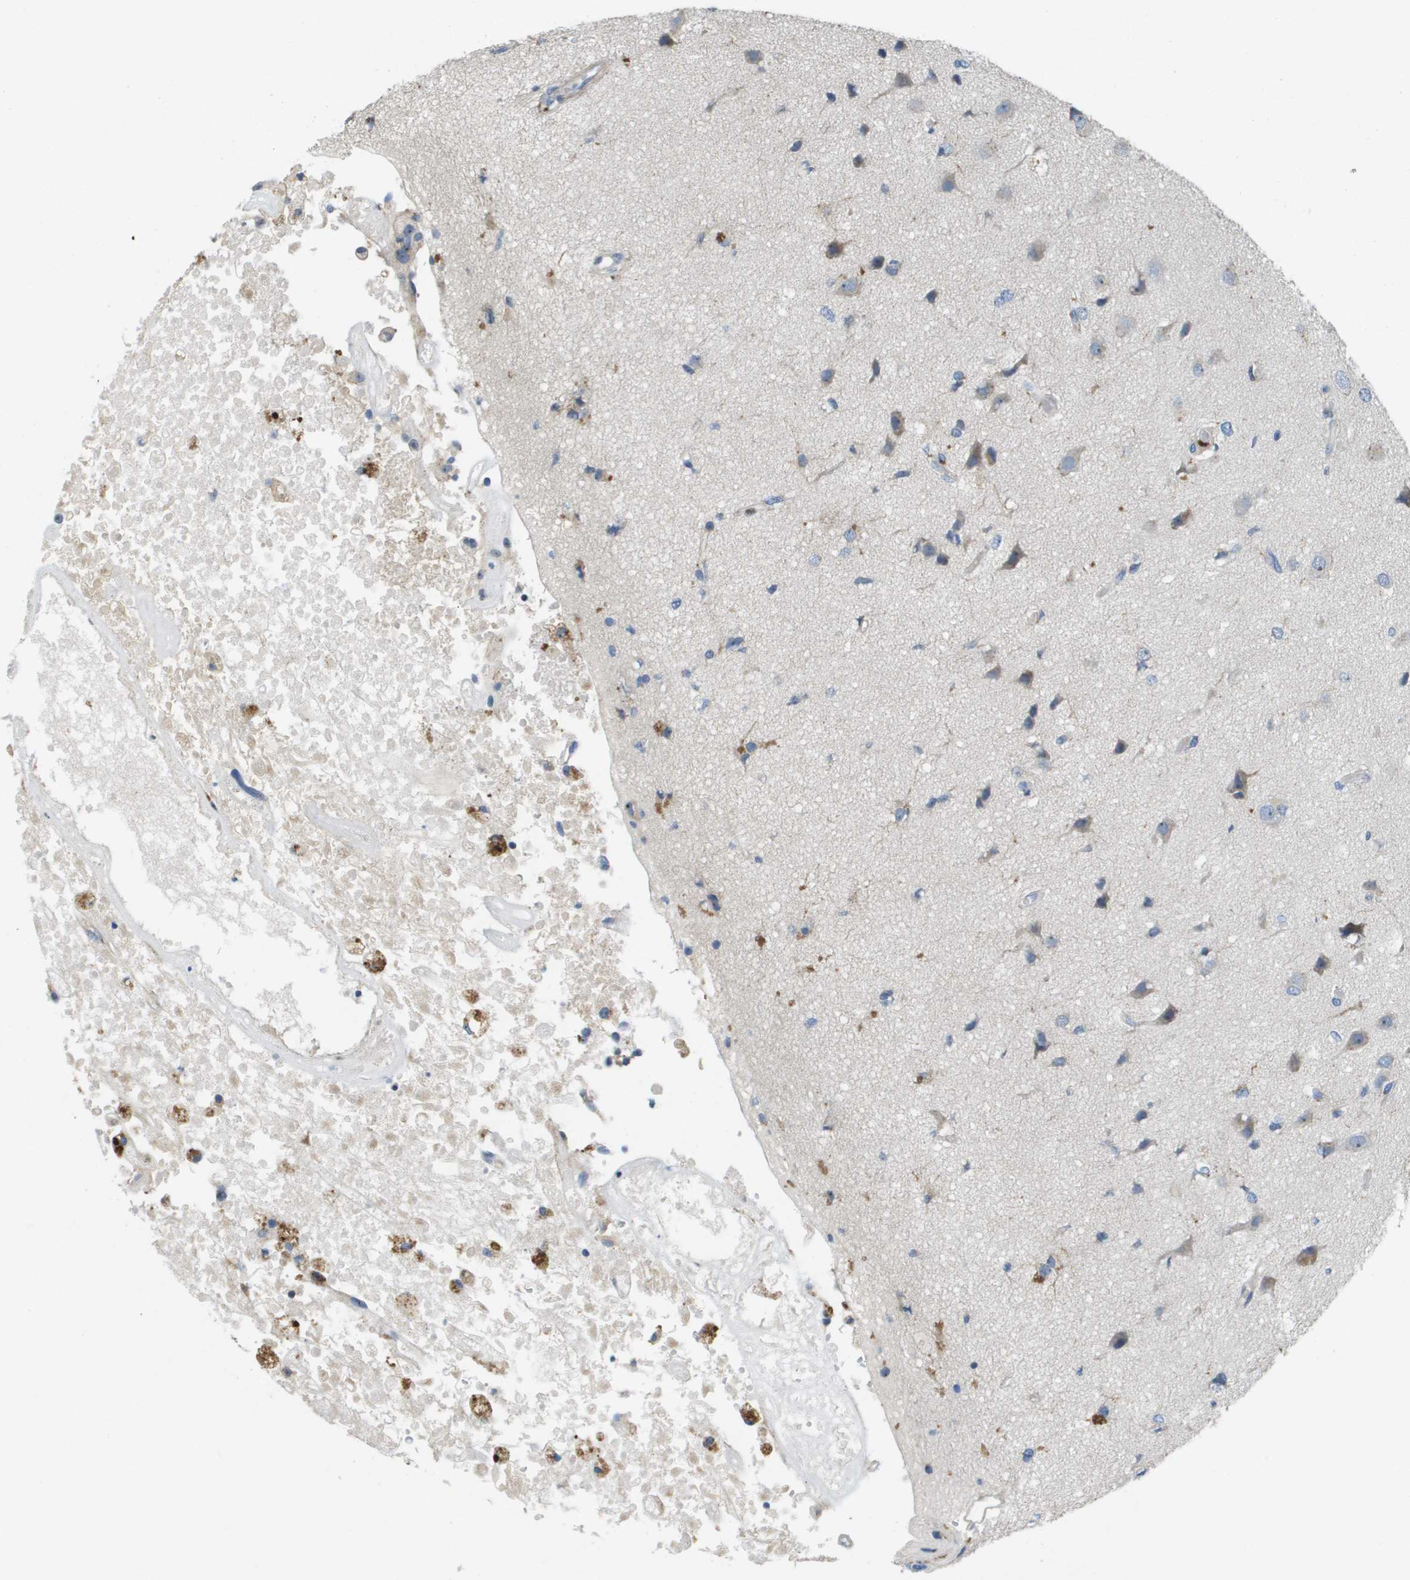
{"staining": {"intensity": "weak", "quantity": "<25%", "location": "cytoplasmic/membranous"}, "tissue": "glioma", "cell_type": "Tumor cells", "image_type": "cancer", "snomed": [{"axis": "morphology", "description": "Glioma, malignant, High grade"}, {"axis": "topography", "description": "Brain"}], "caption": "Protein analysis of glioma exhibits no significant staining in tumor cells.", "gene": "B3GNT5", "patient": {"sex": "female", "age": 59}}